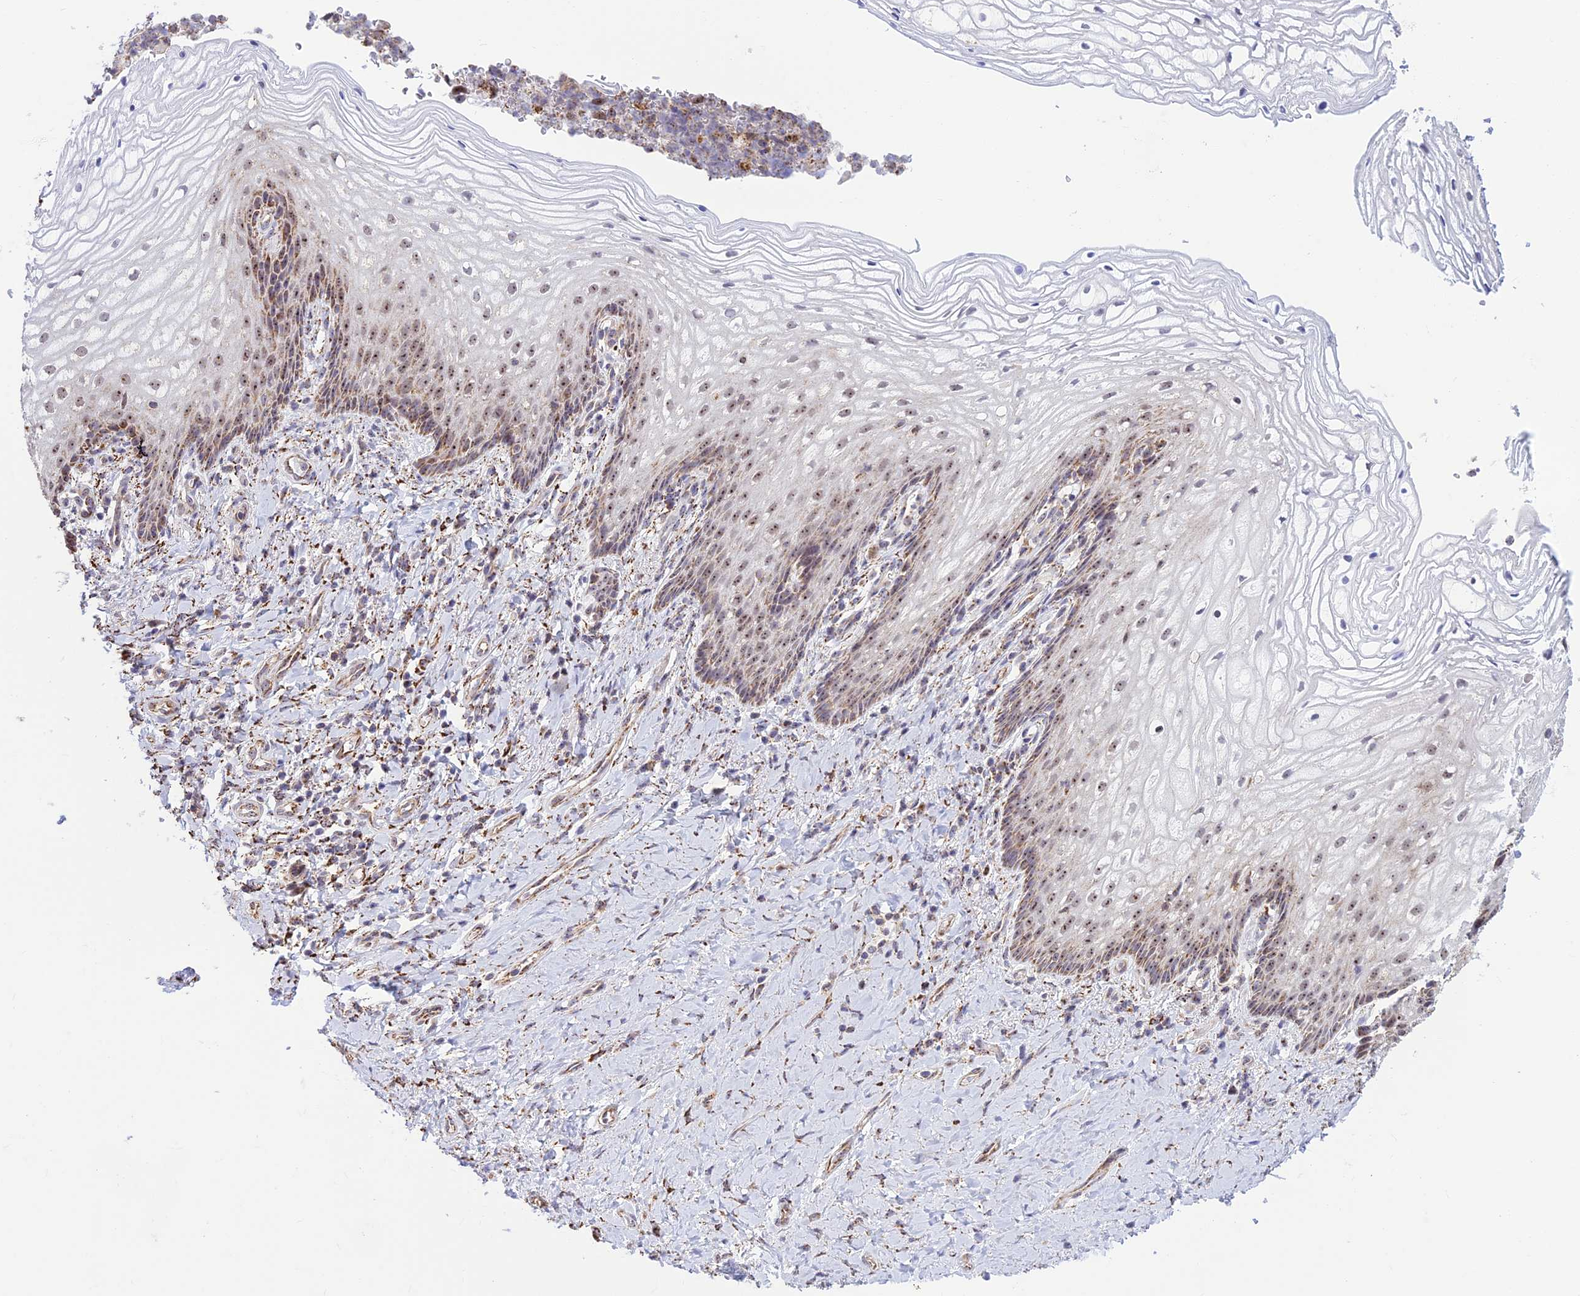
{"staining": {"intensity": "moderate", "quantity": "25%-75%", "location": "cytoplasmic/membranous,nuclear"}, "tissue": "vagina", "cell_type": "Squamous epithelial cells", "image_type": "normal", "snomed": [{"axis": "morphology", "description": "Normal tissue, NOS"}, {"axis": "topography", "description": "Vagina"}], "caption": "Immunohistochemistry (IHC) photomicrograph of unremarkable vagina: human vagina stained using immunohistochemistry (IHC) shows medium levels of moderate protein expression localized specifically in the cytoplasmic/membranous,nuclear of squamous epithelial cells, appearing as a cytoplasmic/membranous,nuclear brown color.", "gene": "POLR1G", "patient": {"sex": "female", "age": 60}}